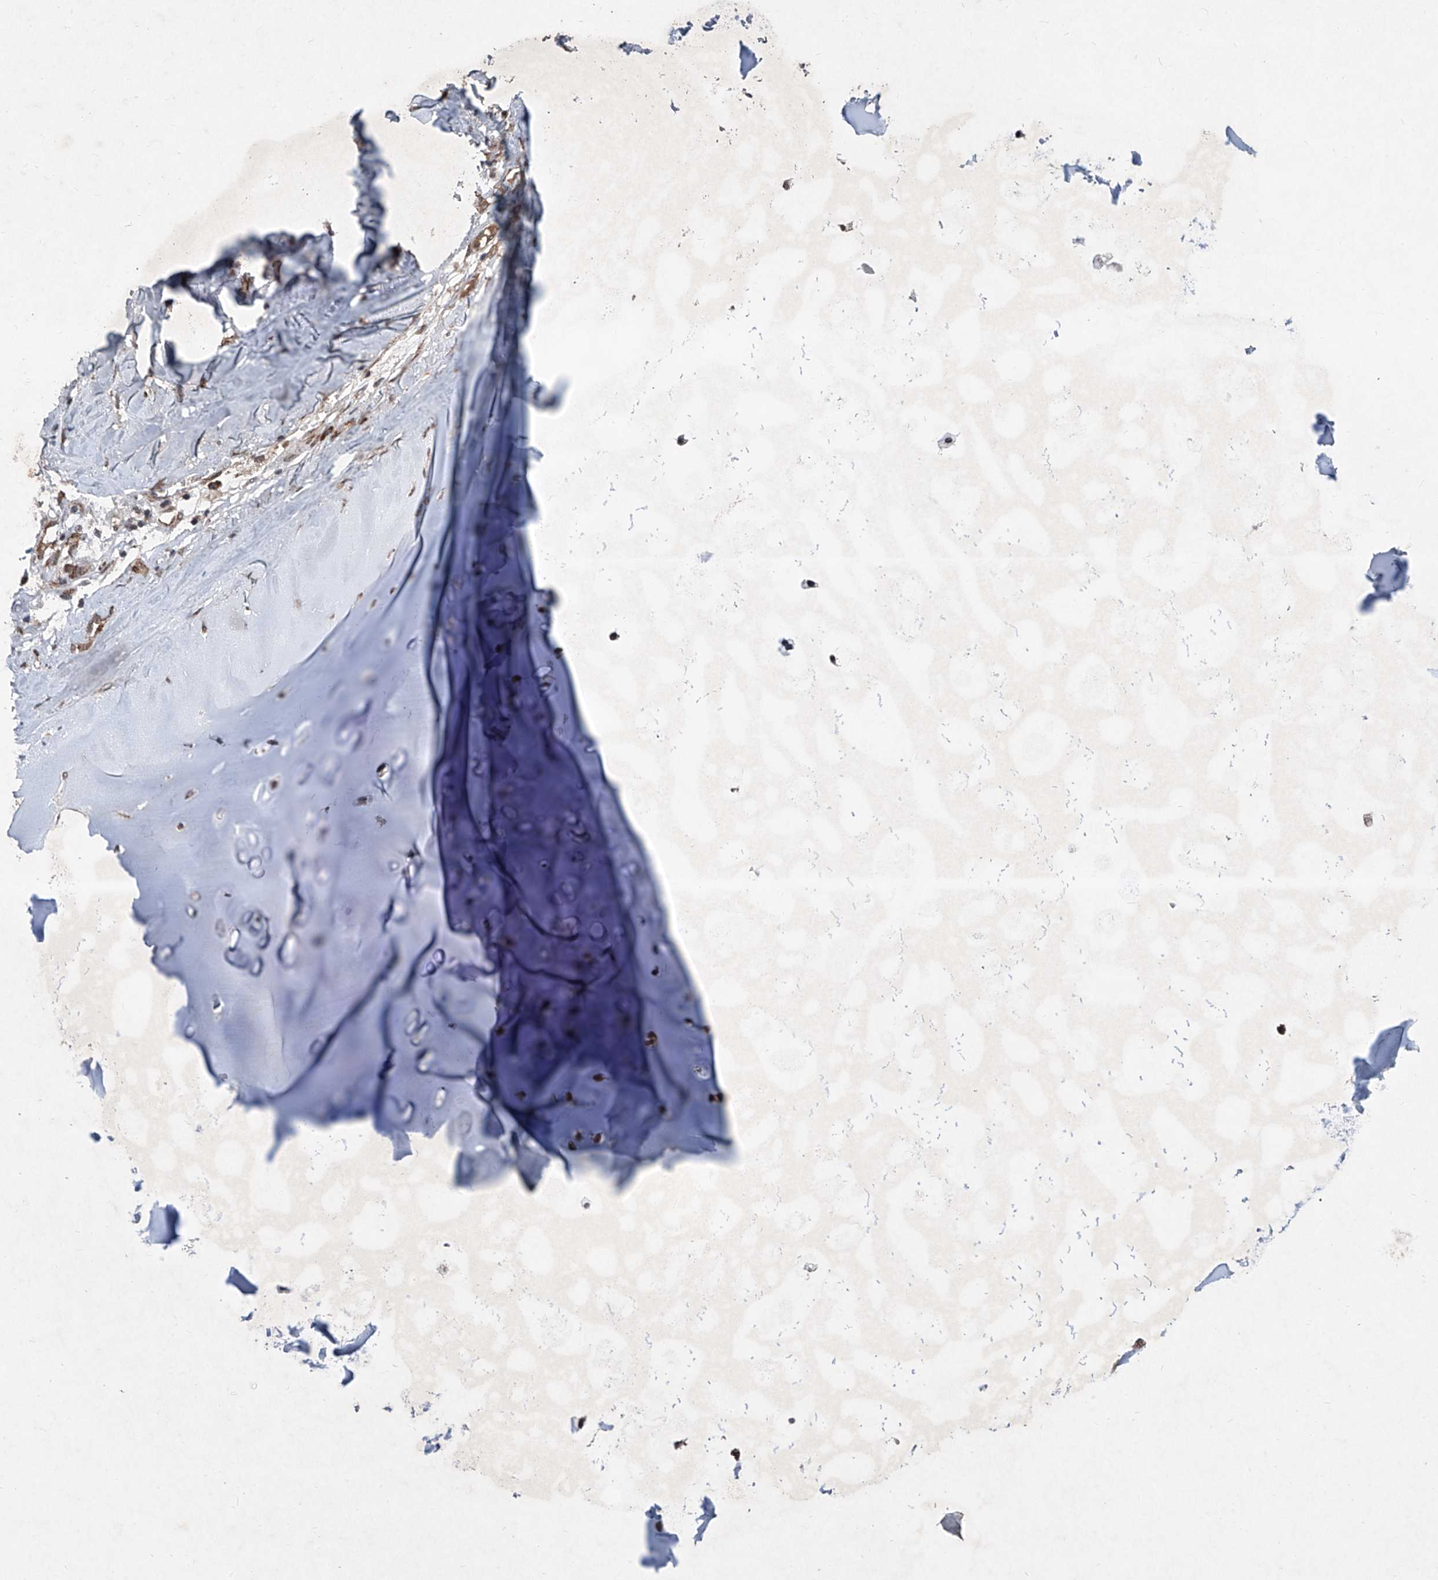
{"staining": {"intensity": "moderate", "quantity": ">75%", "location": "nuclear"}, "tissue": "soft tissue", "cell_type": "Chondrocytes", "image_type": "normal", "snomed": [{"axis": "morphology", "description": "Normal tissue, NOS"}, {"axis": "morphology", "description": "Basal cell carcinoma"}, {"axis": "topography", "description": "Cartilage tissue"}, {"axis": "topography", "description": "Nasopharynx"}, {"axis": "topography", "description": "Oral tissue"}], "caption": "IHC micrograph of normal human soft tissue stained for a protein (brown), which shows medium levels of moderate nuclear expression in about >75% of chondrocytes.", "gene": "COA7", "patient": {"sex": "female", "age": 77}}